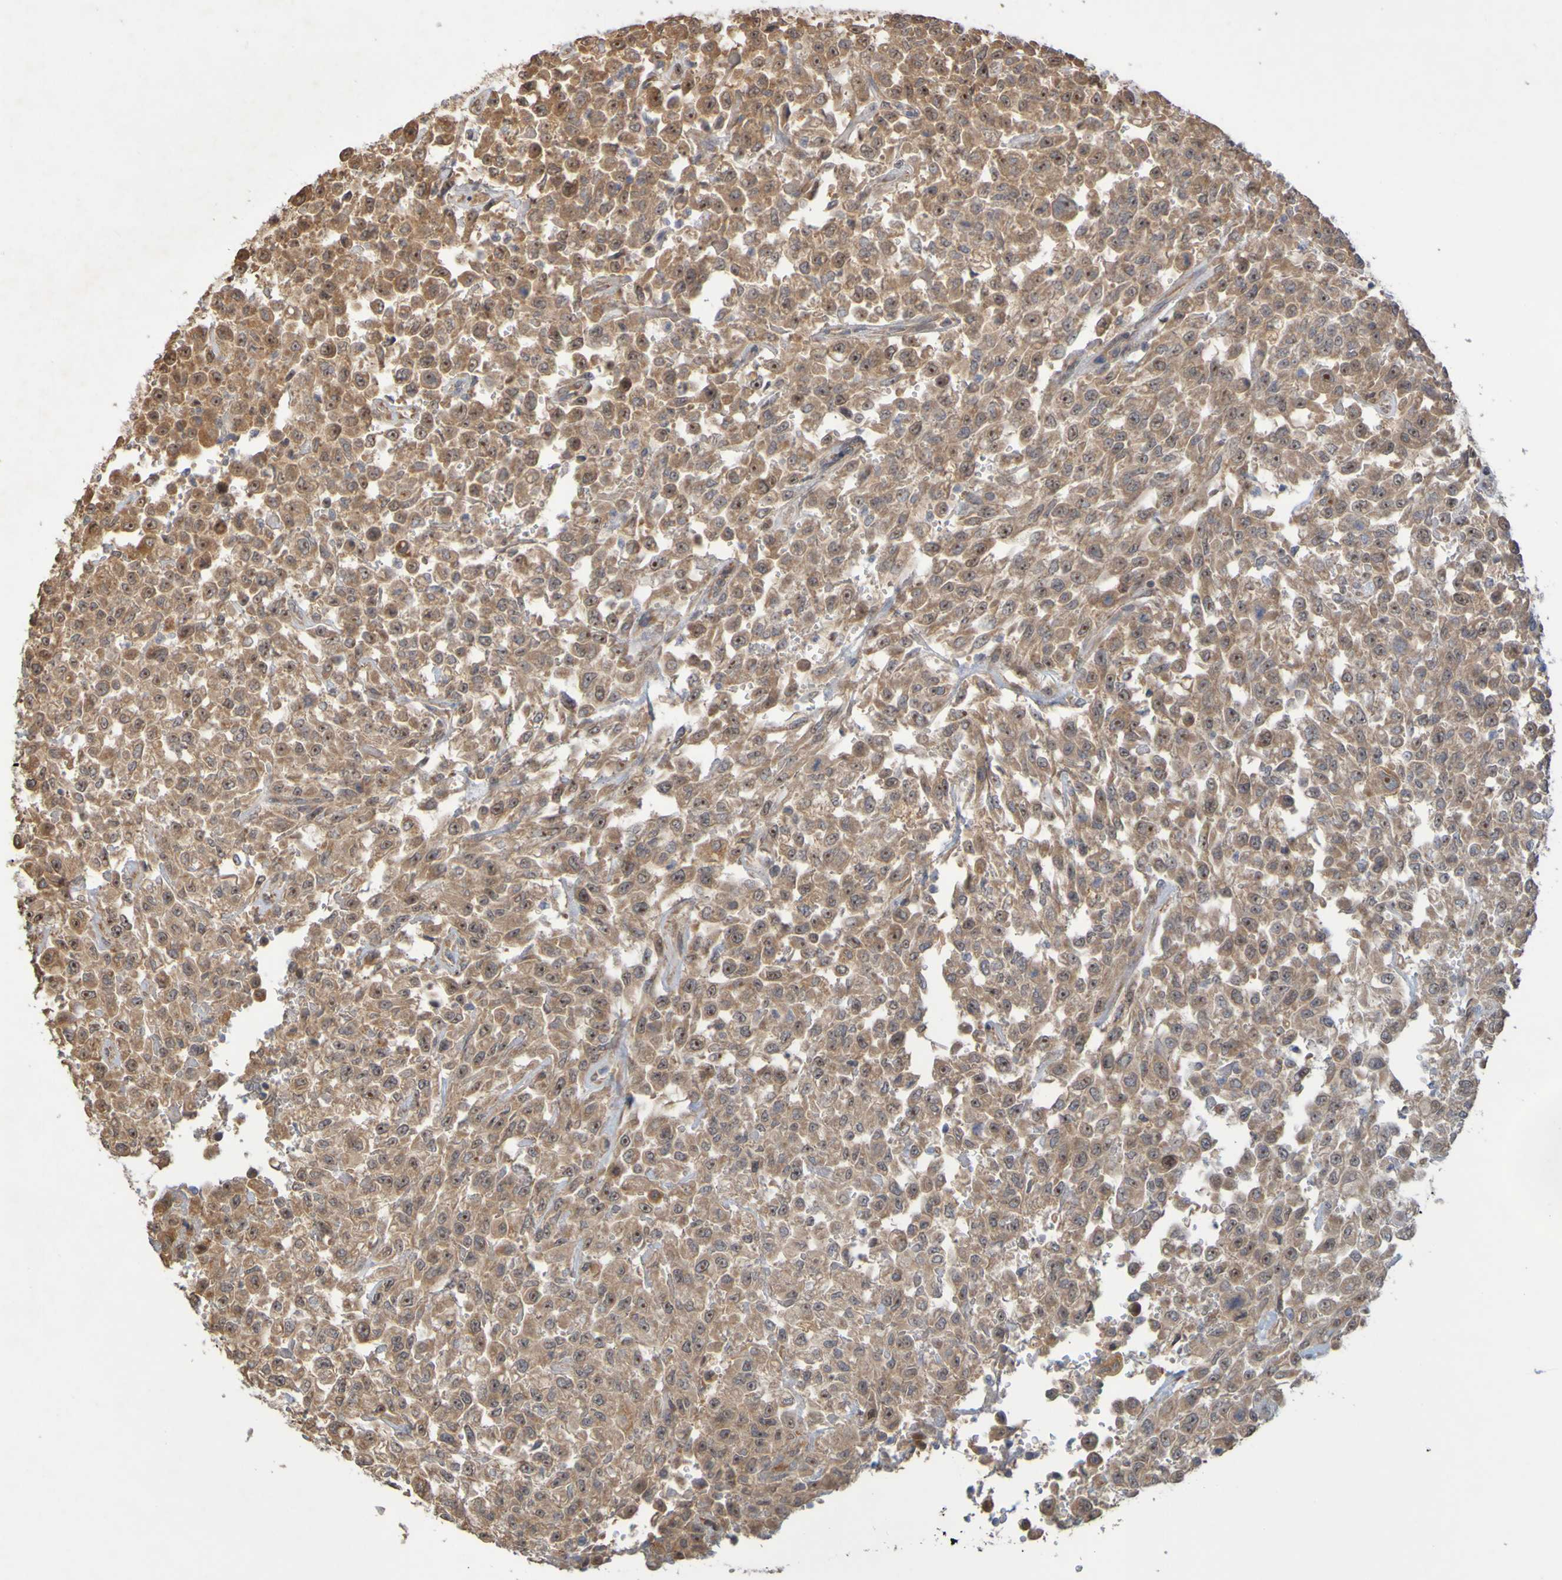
{"staining": {"intensity": "moderate", "quantity": ">75%", "location": "cytoplasmic/membranous"}, "tissue": "urothelial cancer", "cell_type": "Tumor cells", "image_type": "cancer", "snomed": [{"axis": "morphology", "description": "Urothelial carcinoma, High grade"}, {"axis": "topography", "description": "Urinary bladder"}], "caption": "Immunohistochemical staining of high-grade urothelial carcinoma shows moderate cytoplasmic/membranous protein expression in approximately >75% of tumor cells.", "gene": "TMBIM1", "patient": {"sex": "male", "age": 46}}